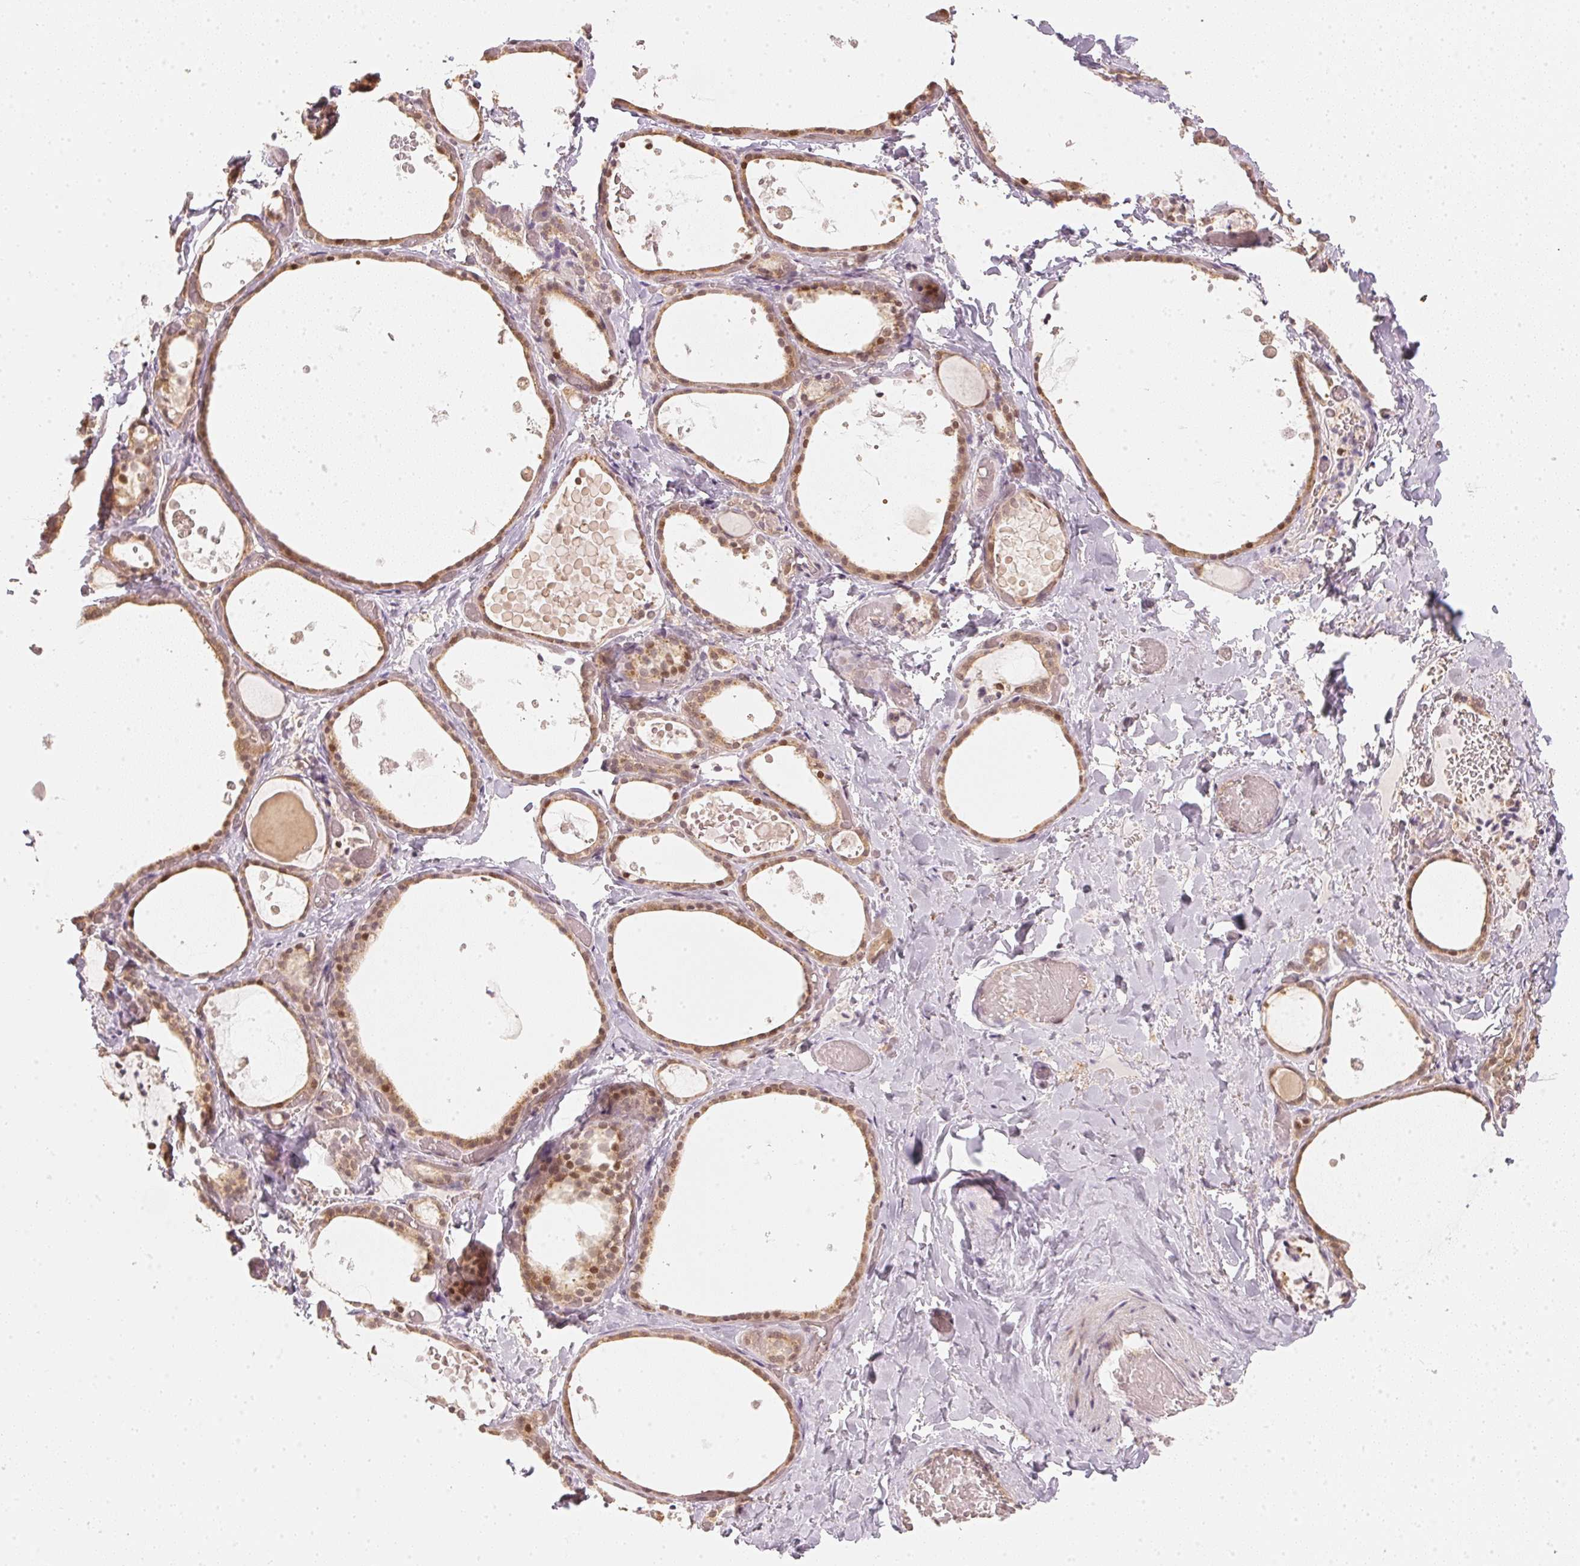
{"staining": {"intensity": "moderate", "quantity": ">75%", "location": "cytoplasmic/membranous,nuclear"}, "tissue": "thyroid gland", "cell_type": "Glandular cells", "image_type": "normal", "snomed": [{"axis": "morphology", "description": "Normal tissue, NOS"}, {"axis": "topography", "description": "Thyroid gland"}], "caption": "The micrograph demonstrates staining of normal thyroid gland, revealing moderate cytoplasmic/membranous,nuclear protein positivity (brown color) within glandular cells.", "gene": "UBE2L3", "patient": {"sex": "female", "age": 56}}